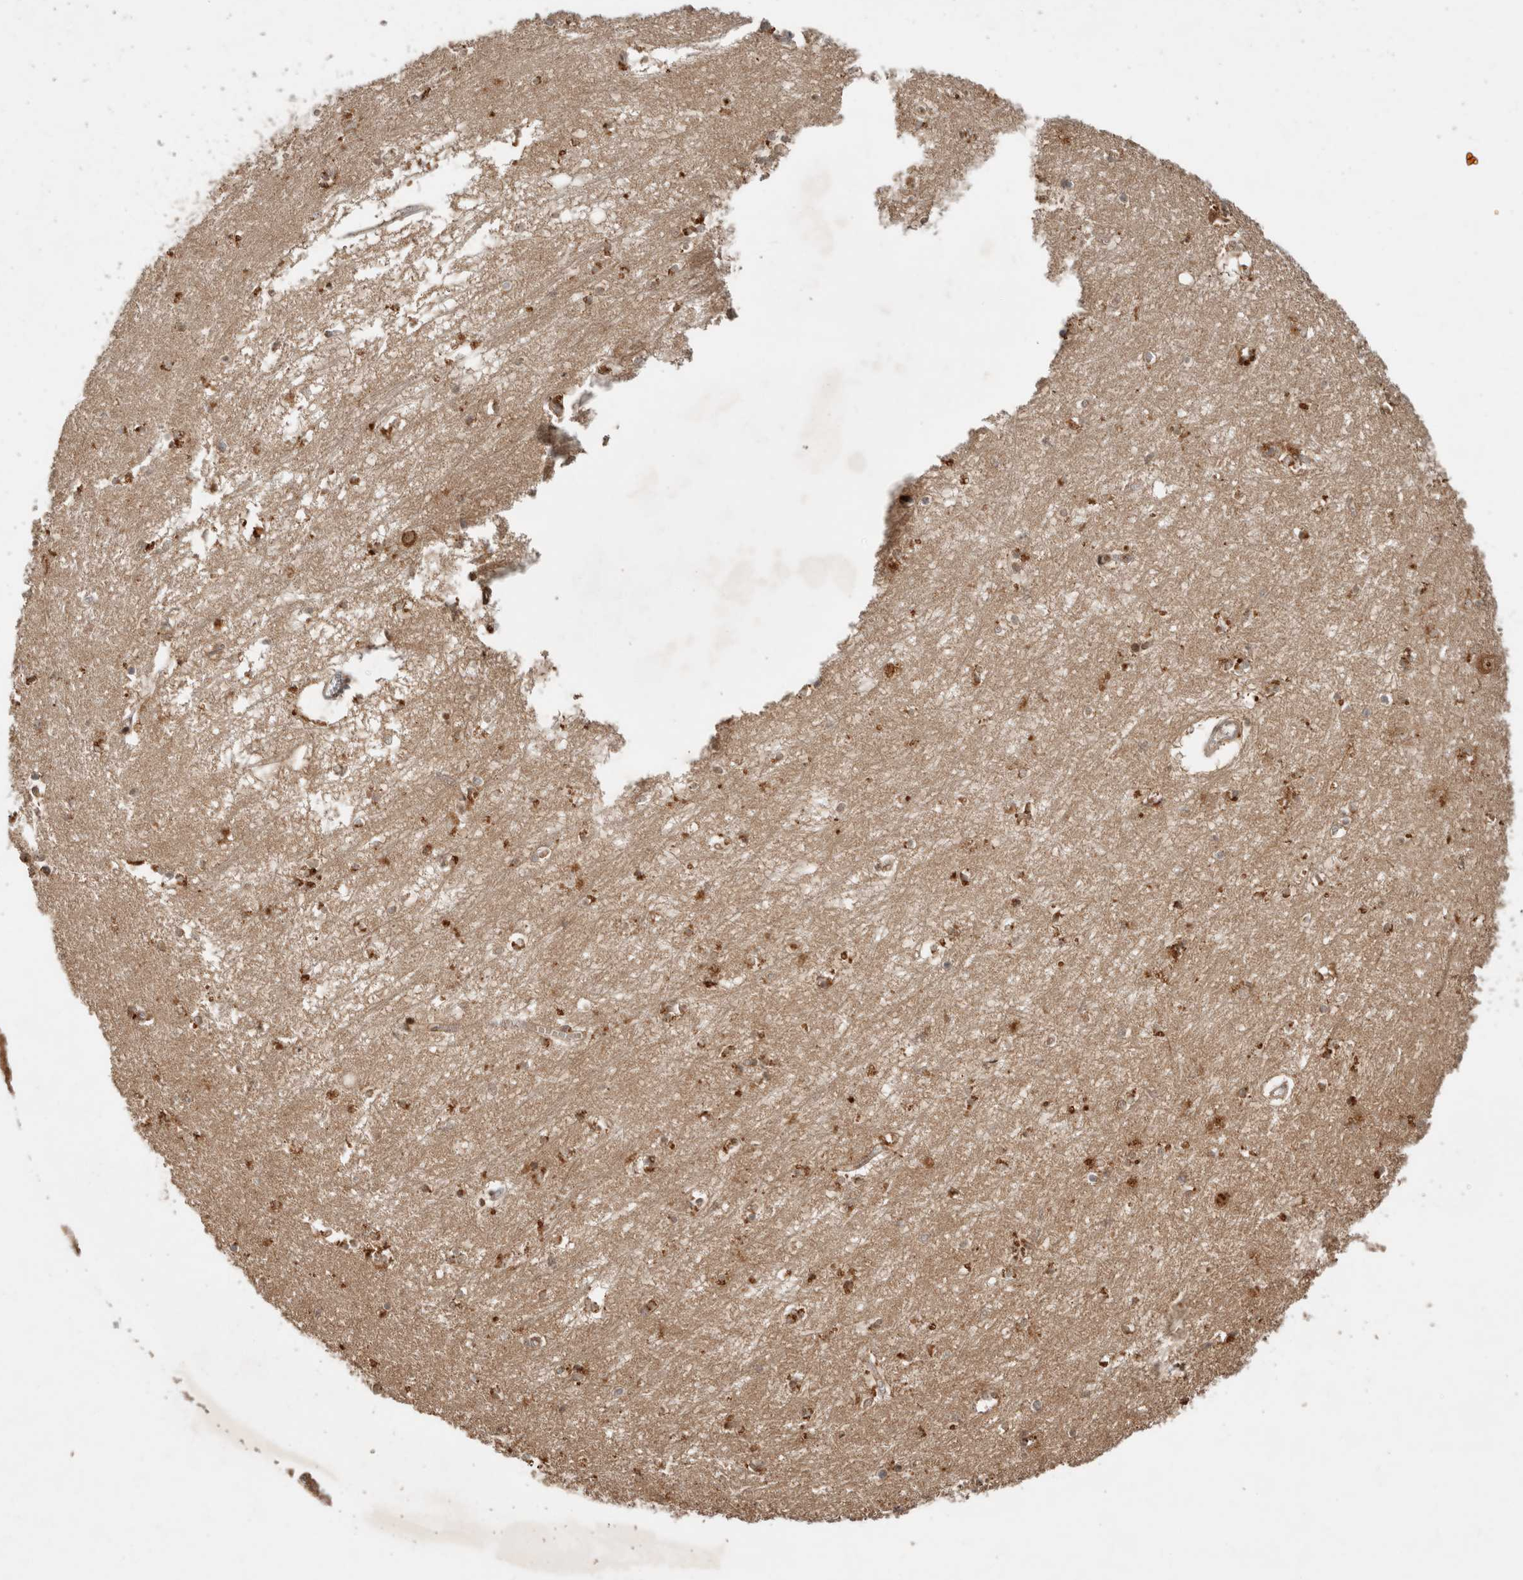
{"staining": {"intensity": "moderate", "quantity": ">75%", "location": "cytoplasmic/membranous"}, "tissue": "hippocampus", "cell_type": "Glial cells", "image_type": "normal", "snomed": [{"axis": "morphology", "description": "Normal tissue, NOS"}, {"axis": "topography", "description": "Hippocampus"}], "caption": "DAB (3,3'-diaminobenzidine) immunohistochemical staining of benign hippocampus reveals moderate cytoplasmic/membranous protein expression in about >75% of glial cells.", "gene": "PITPNC1", "patient": {"sex": "male", "age": 70}}